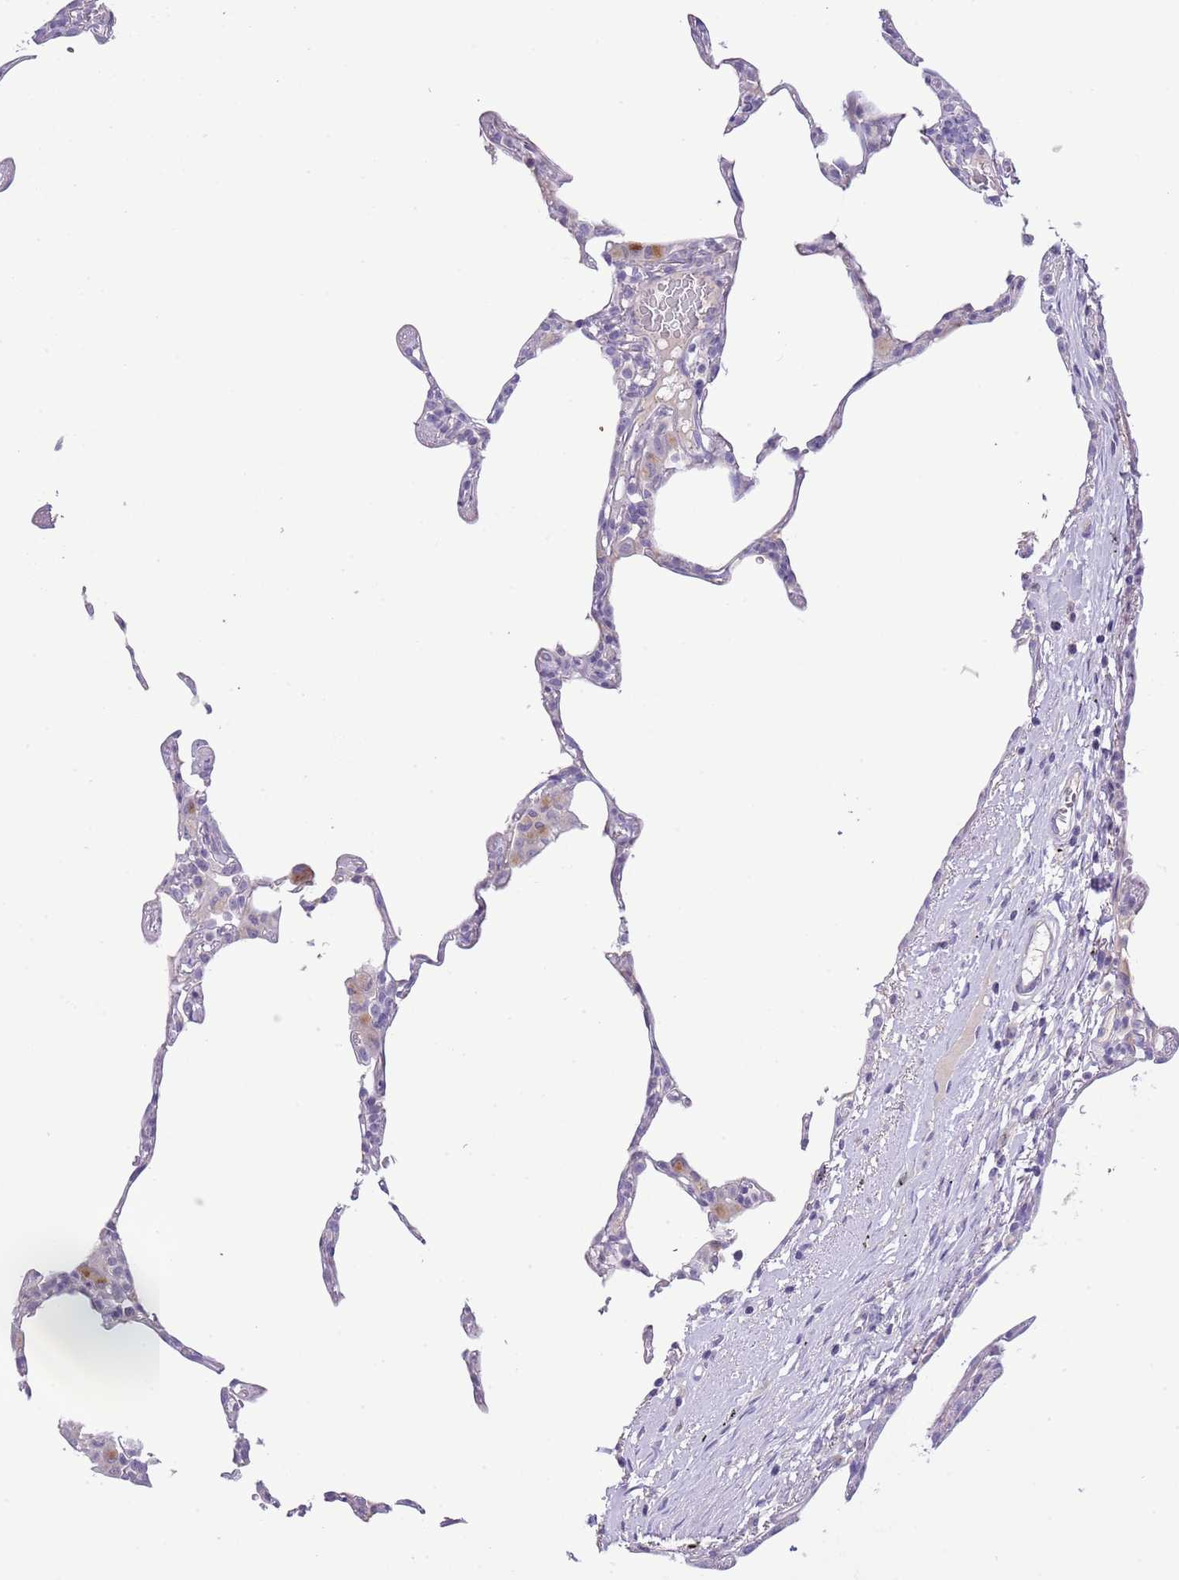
{"staining": {"intensity": "negative", "quantity": "none", "location": "none"}, "tissue": "lung", "cell_type": "Alveolar cells", "image_type": "normal", "snomed": [{"axis": "morphology", "description": "Normal tissue, NOS"}, {"axis": "topography", "description": "Lung"}], "caption": "A high-resolution image shows immunohistochemistry staining of benign lung, which exhibits no significant expression in alveolar cells.", "gene": "ABHD17A", "patient": {"sex": "female", "age": 57}}